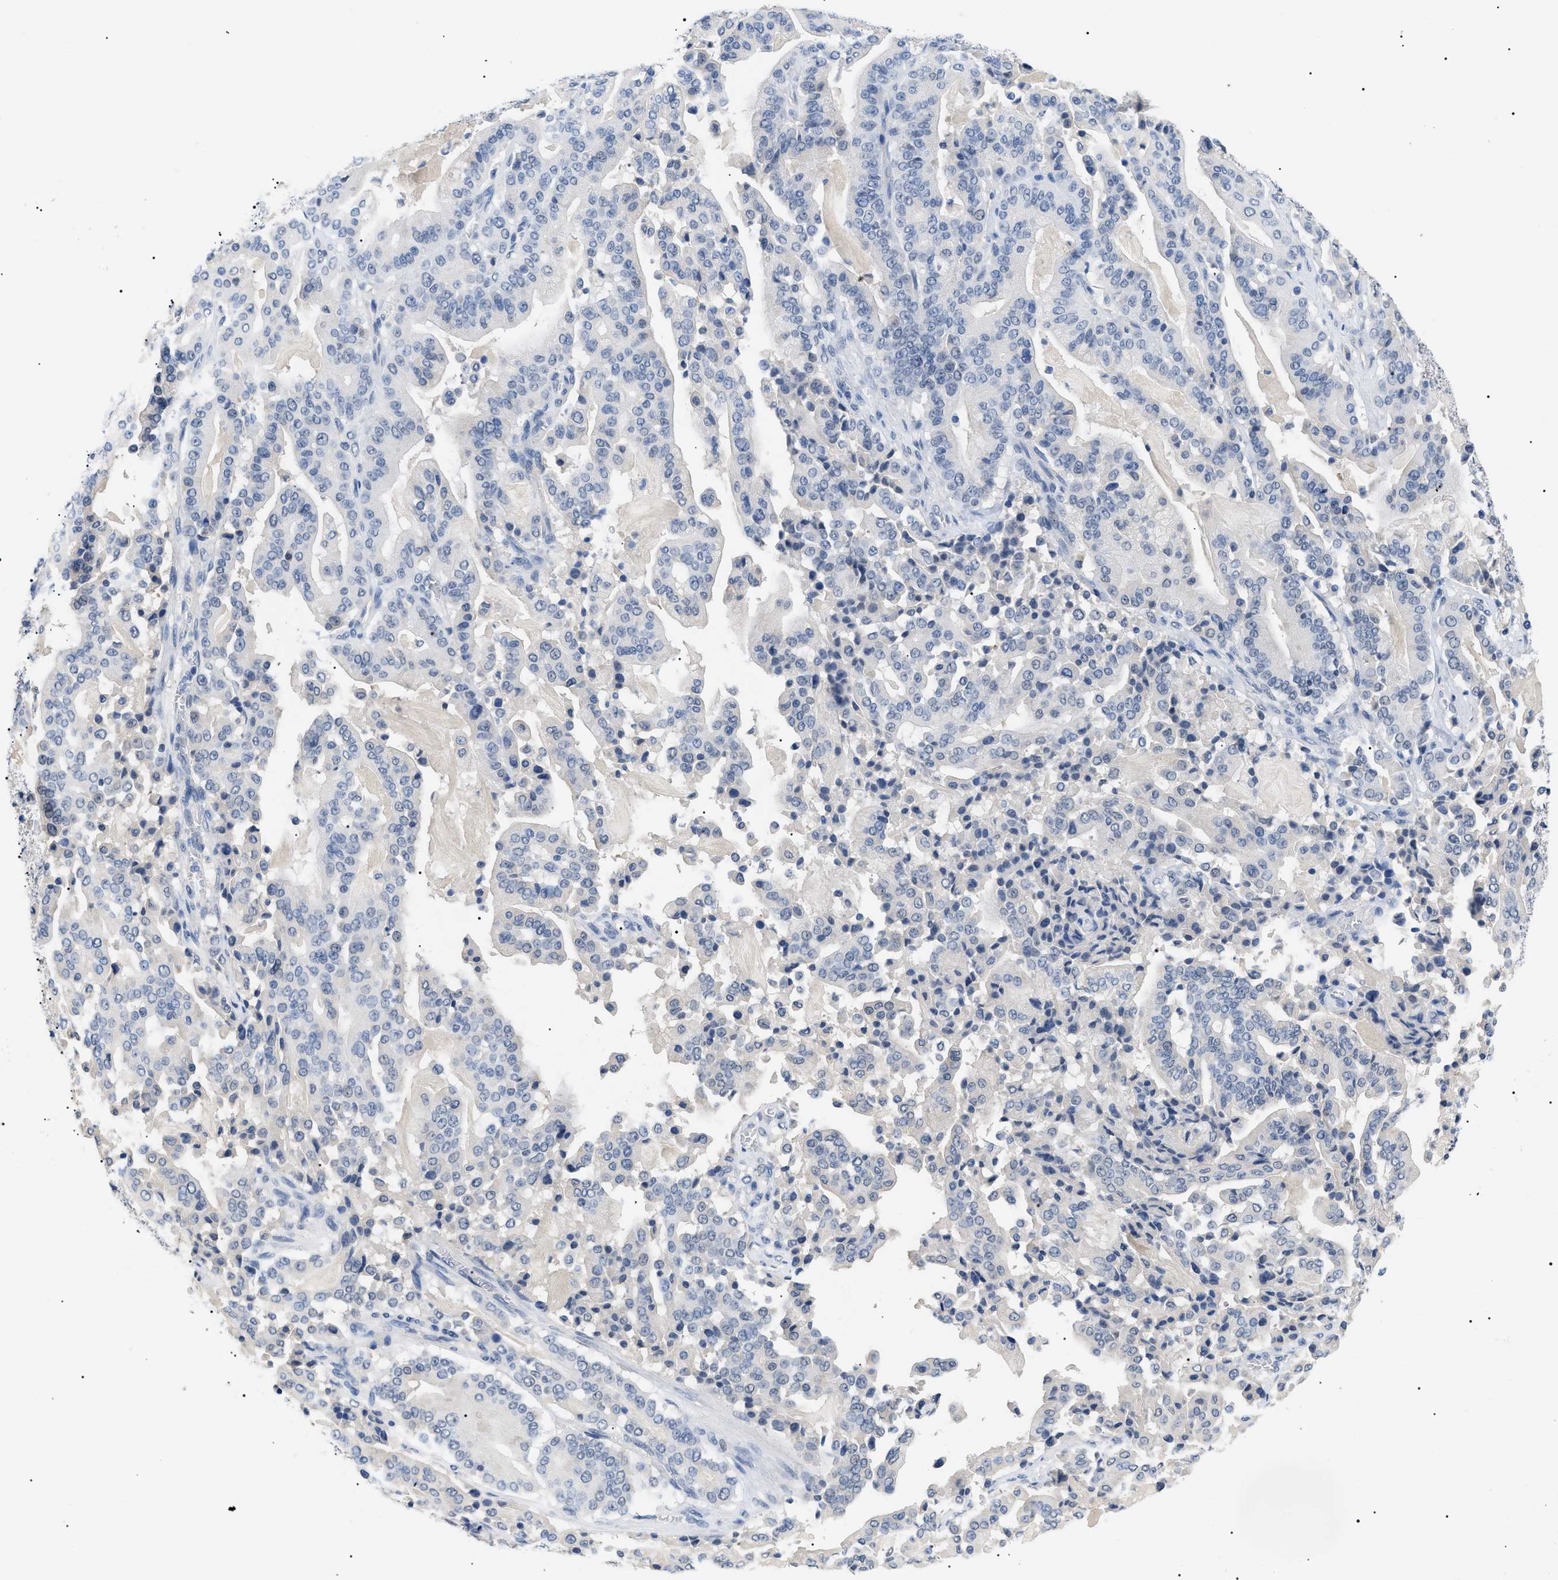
{"staining": {"intensity": "negative", "quantity": "none", "location": "none"}, "tissue": "pancreatic cancer", "cell_type": "Tumor cells", "image_type": "cancer", "snomed": [{"axis": "morphology", "description": "Adenocarcinoma, NOS"}, {"axis": "topography", "description": "Pancreas"}], "caption": "Immunohistochemistry (IHC) image of pancreatic cancer stained for a protein (brown), which displays no positivity in tumor cells.", "gene": "PRRT2", "patient": {"sex": "male", "age": 63}}